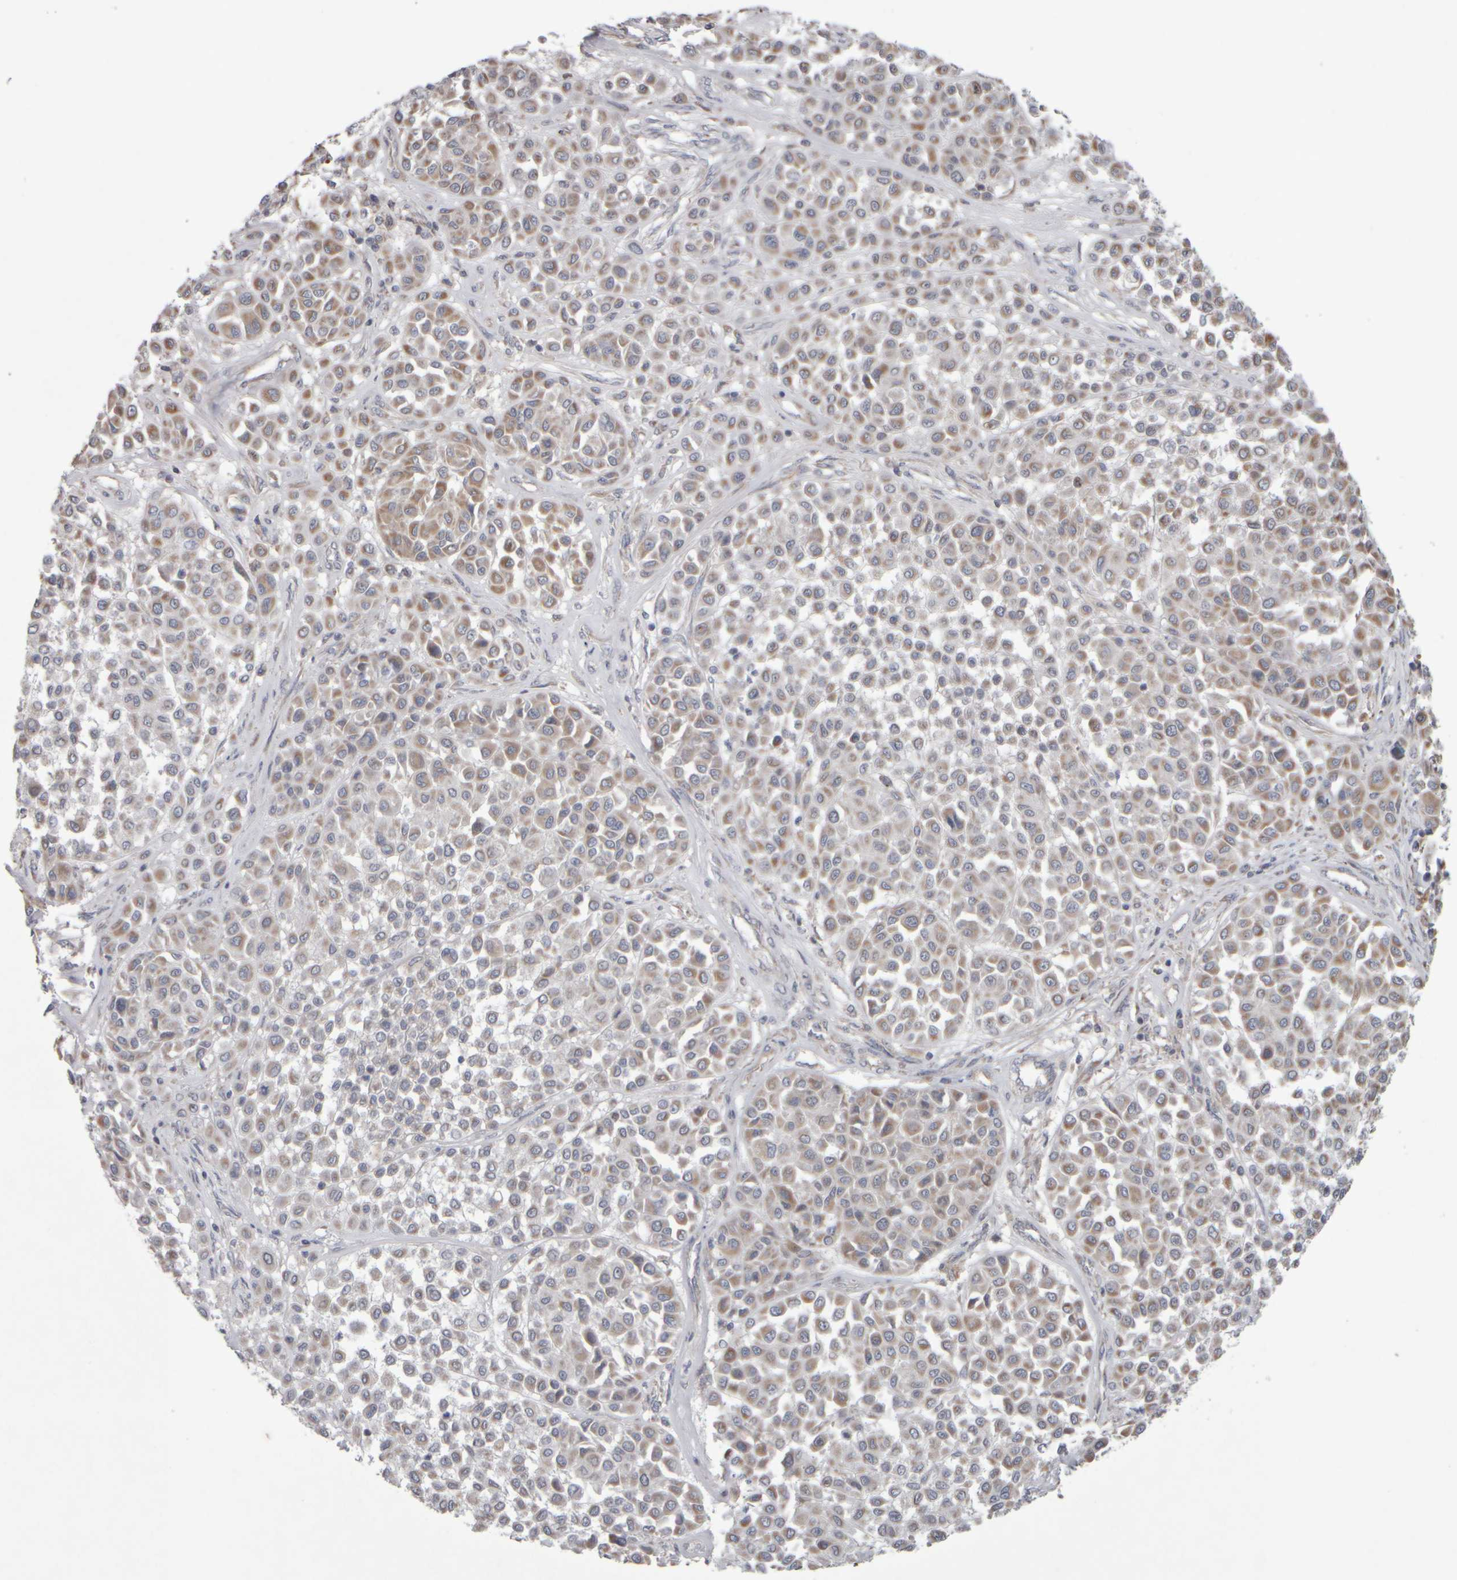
{"staining": {"intensity": "weak", "quantity": ">75%", "location": "cytoplasmic/membranous"}, "tissue": "melanoma", "cell_type": "Tumor cells", "image_type": "cancer", "snomed": [{"axis": "morphology", "description": "Malignant melanoma, Metastatic site"}, {"axis": "topography", "description": "Soft tissue"}], "caption": "Human malignant melanoma (metastatic site) stained for a protein (brown) demonstrates weak cytoplasmic/membranous positive staining in about >75% of tumor cells.", "gene": "SCO1", "patient": {"sex": "male", "age": 41}}